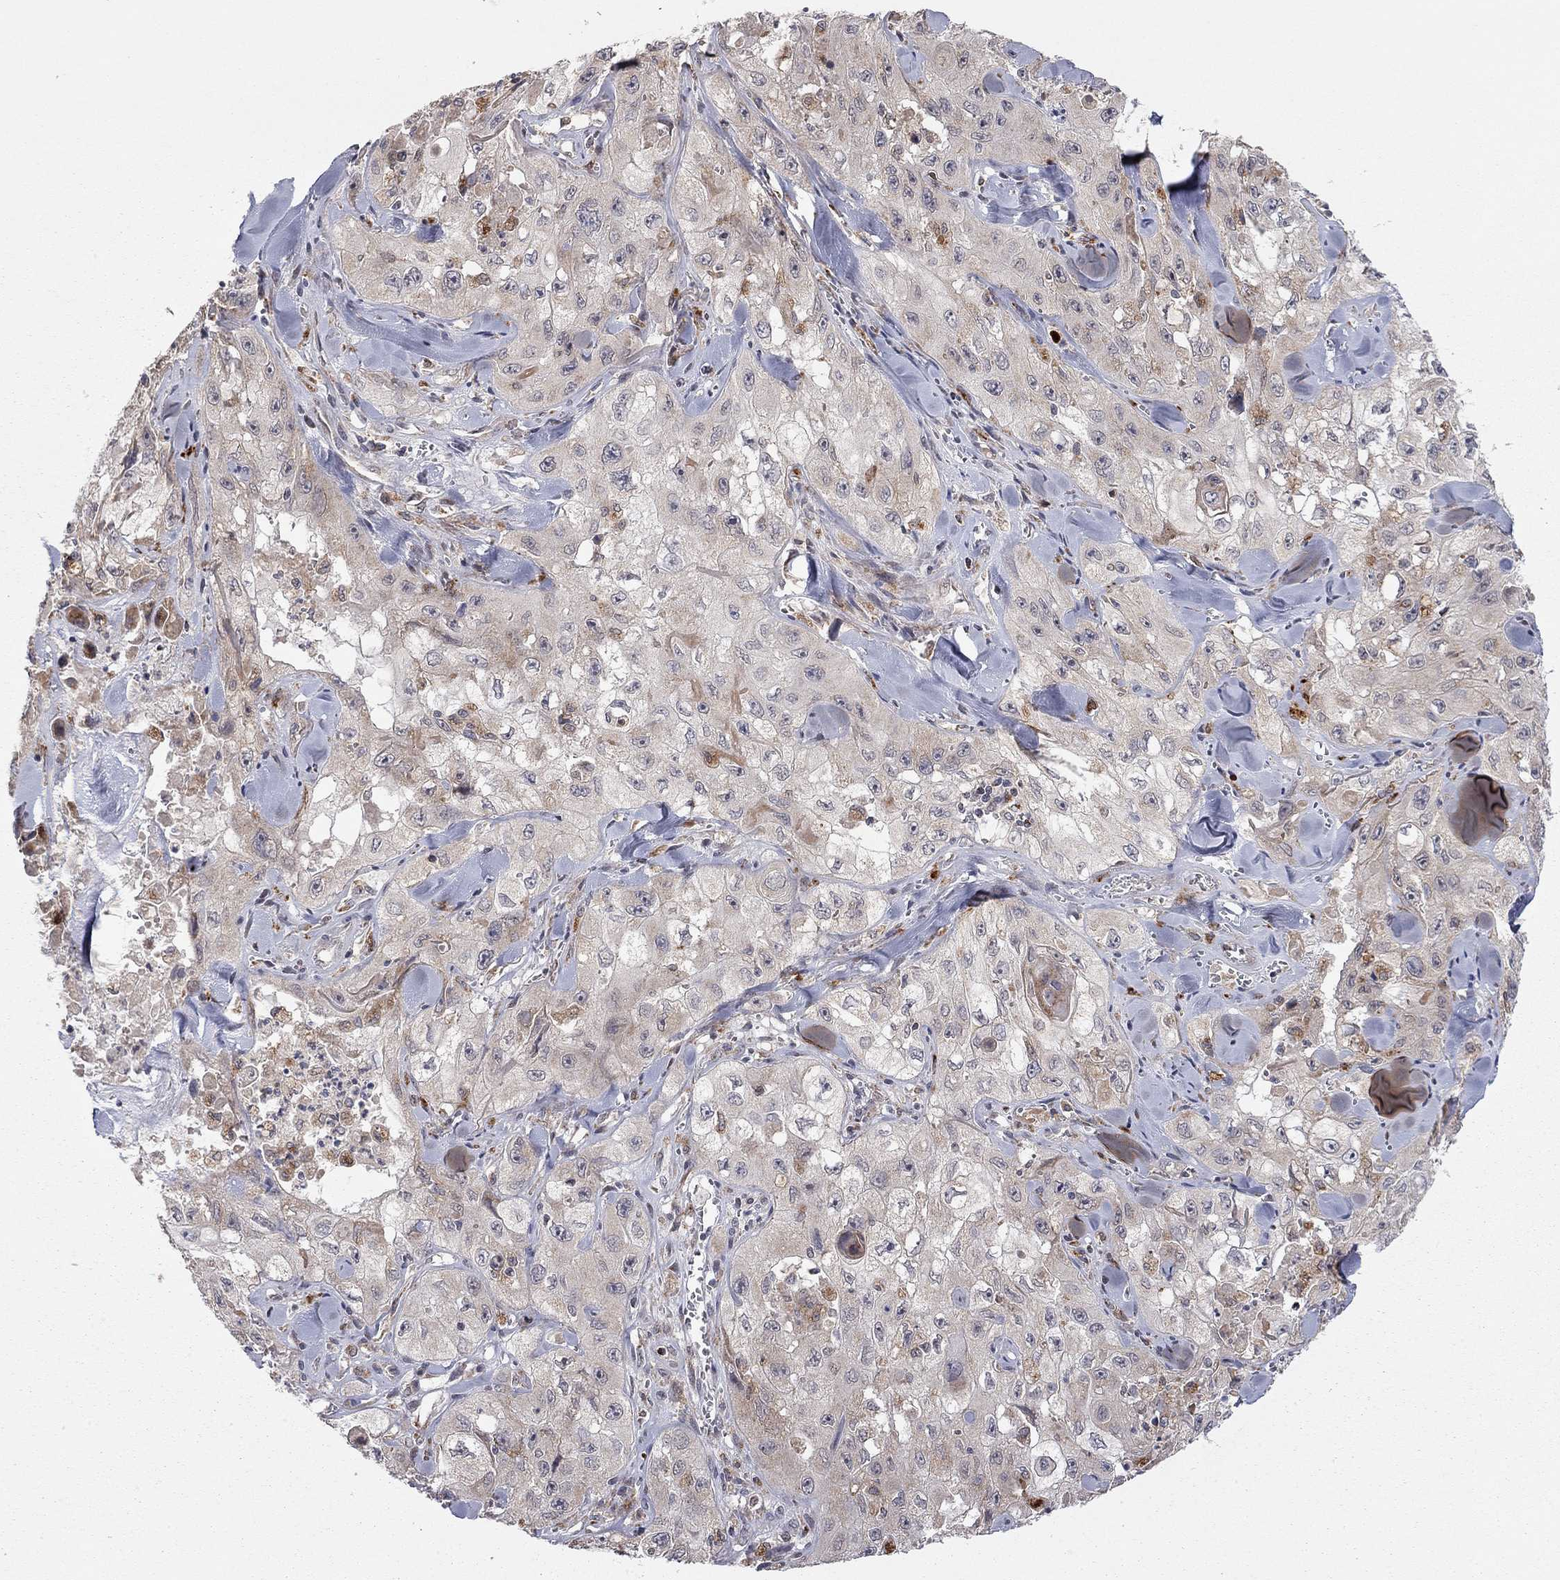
{"staining": {"intensity": "moderate", "quantity": "<25%", "location": "cytoplasmic/membranous"}, "tissue": "skin cancer", "cell_type": "Tumor cells", "image_type": "cancer", "snomed": [{"axis": "morphology", "description": "Squamous cell carcinoma, NOS"}, {"axis": "topography", "description": "Skin"}, {"axis": "topography", "description": "Subcutis"}], "caption": "Tumor cells reveal low levels of moderate cytoplasmic/membranous staining in approximately <25% of cells in skin squamous cell carcinoma. Immunohistochemistry (ihc) stains the protein of interest in brown and the nuclei are stained blue.", "gene": "IDS", "patient": {"sex": "male", "age": 73}}